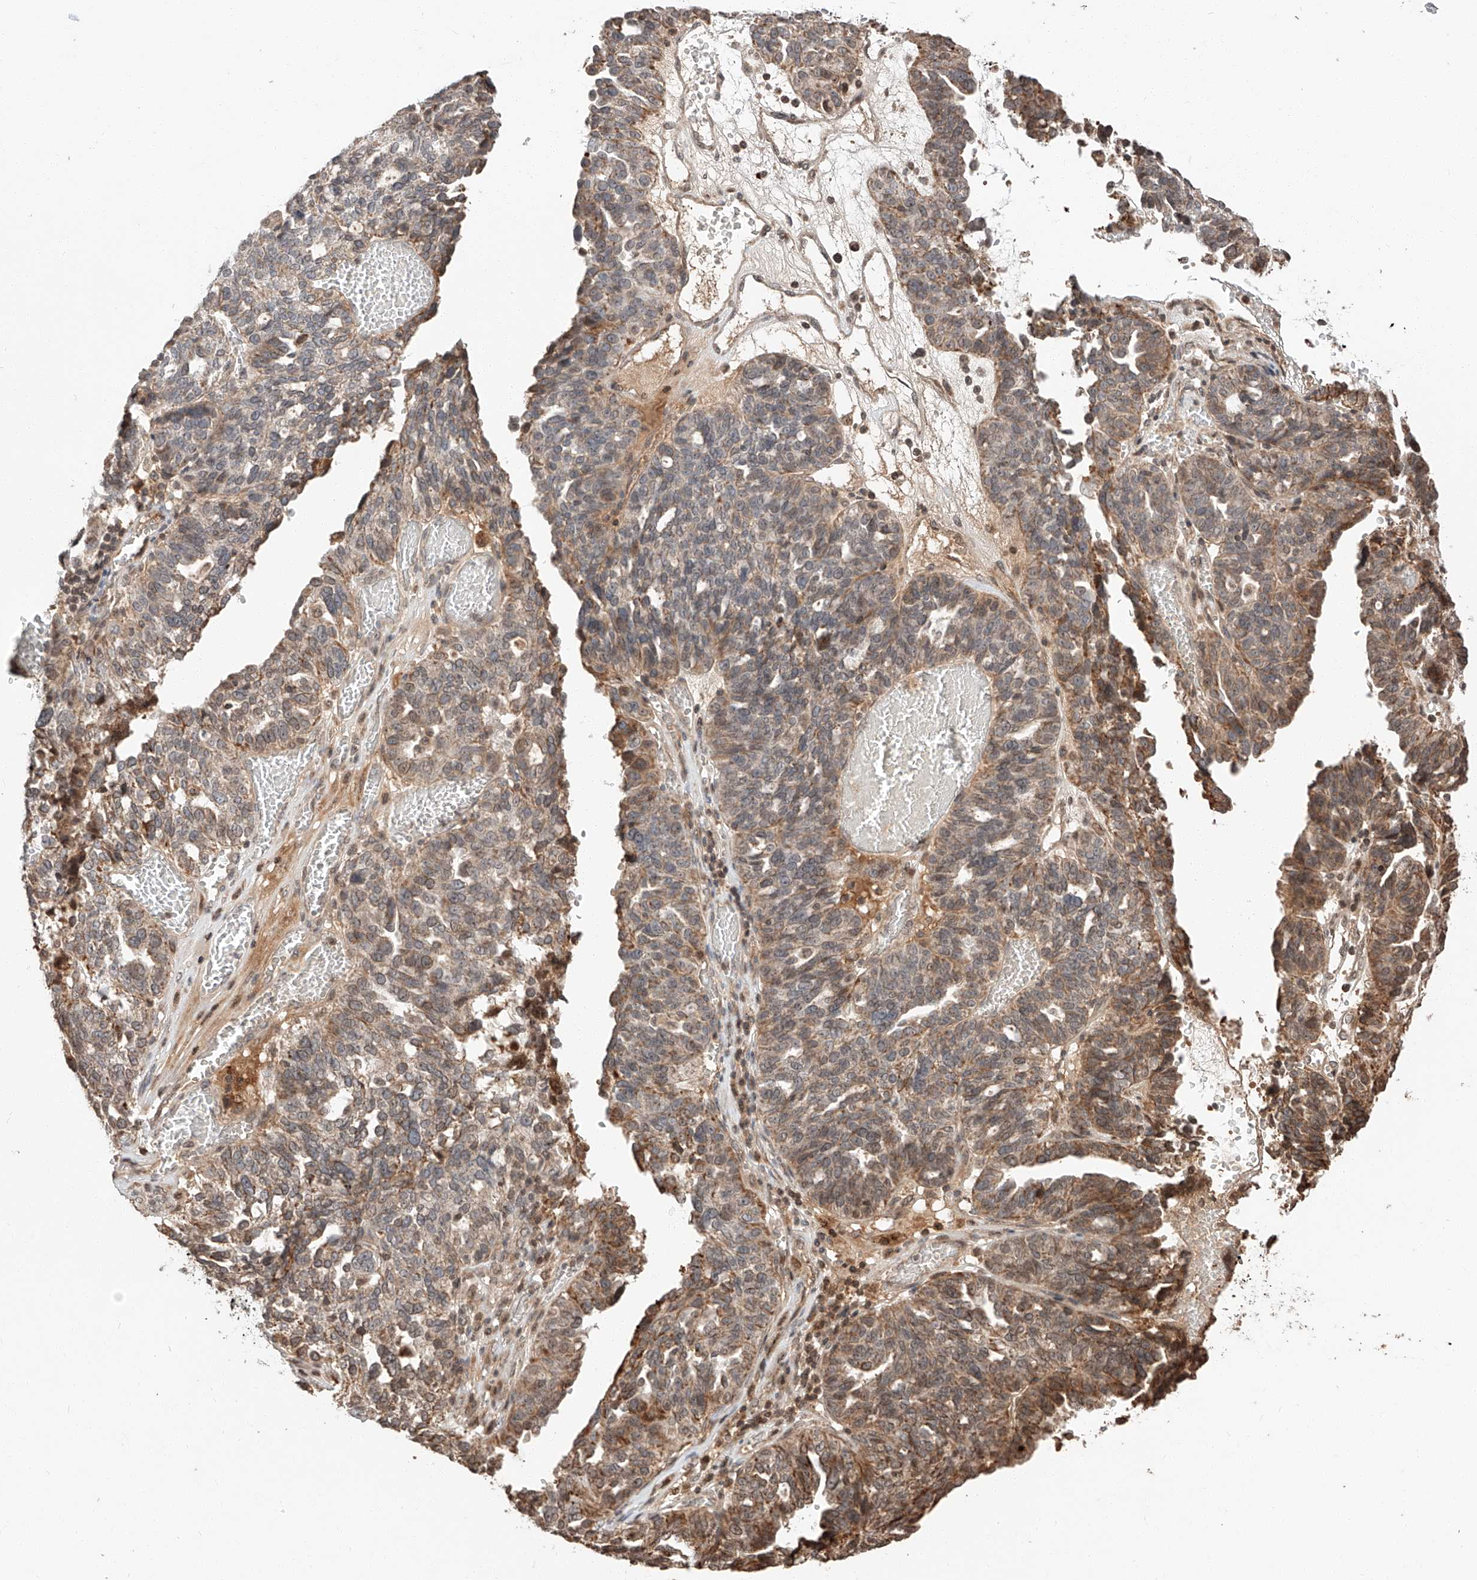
{"staining": {"intensity": "moderate", "quantity": "25%-75%", "location": "cytoplasmic/membranous,nuclear"}, "tissue": "ovarian cancer", "cell_type": "Tumor cells", "image_type": "cancer", "snomed": [{"axis": "morphology", "description": "Cystadenocarcinoma, serous, NOS"}, {"axis": "topography", "description": "Ovary"}], "caption": "IHC histopathology image of ovarian cancer stained for a protein (brown), which displays medium levels of moderate cytoplasmic/membranous and nuclear staining in approximately 25%-75% of tumor cells.", "gene": "ARHGAP33", "patient": {"sex": "female", "age": 59}}